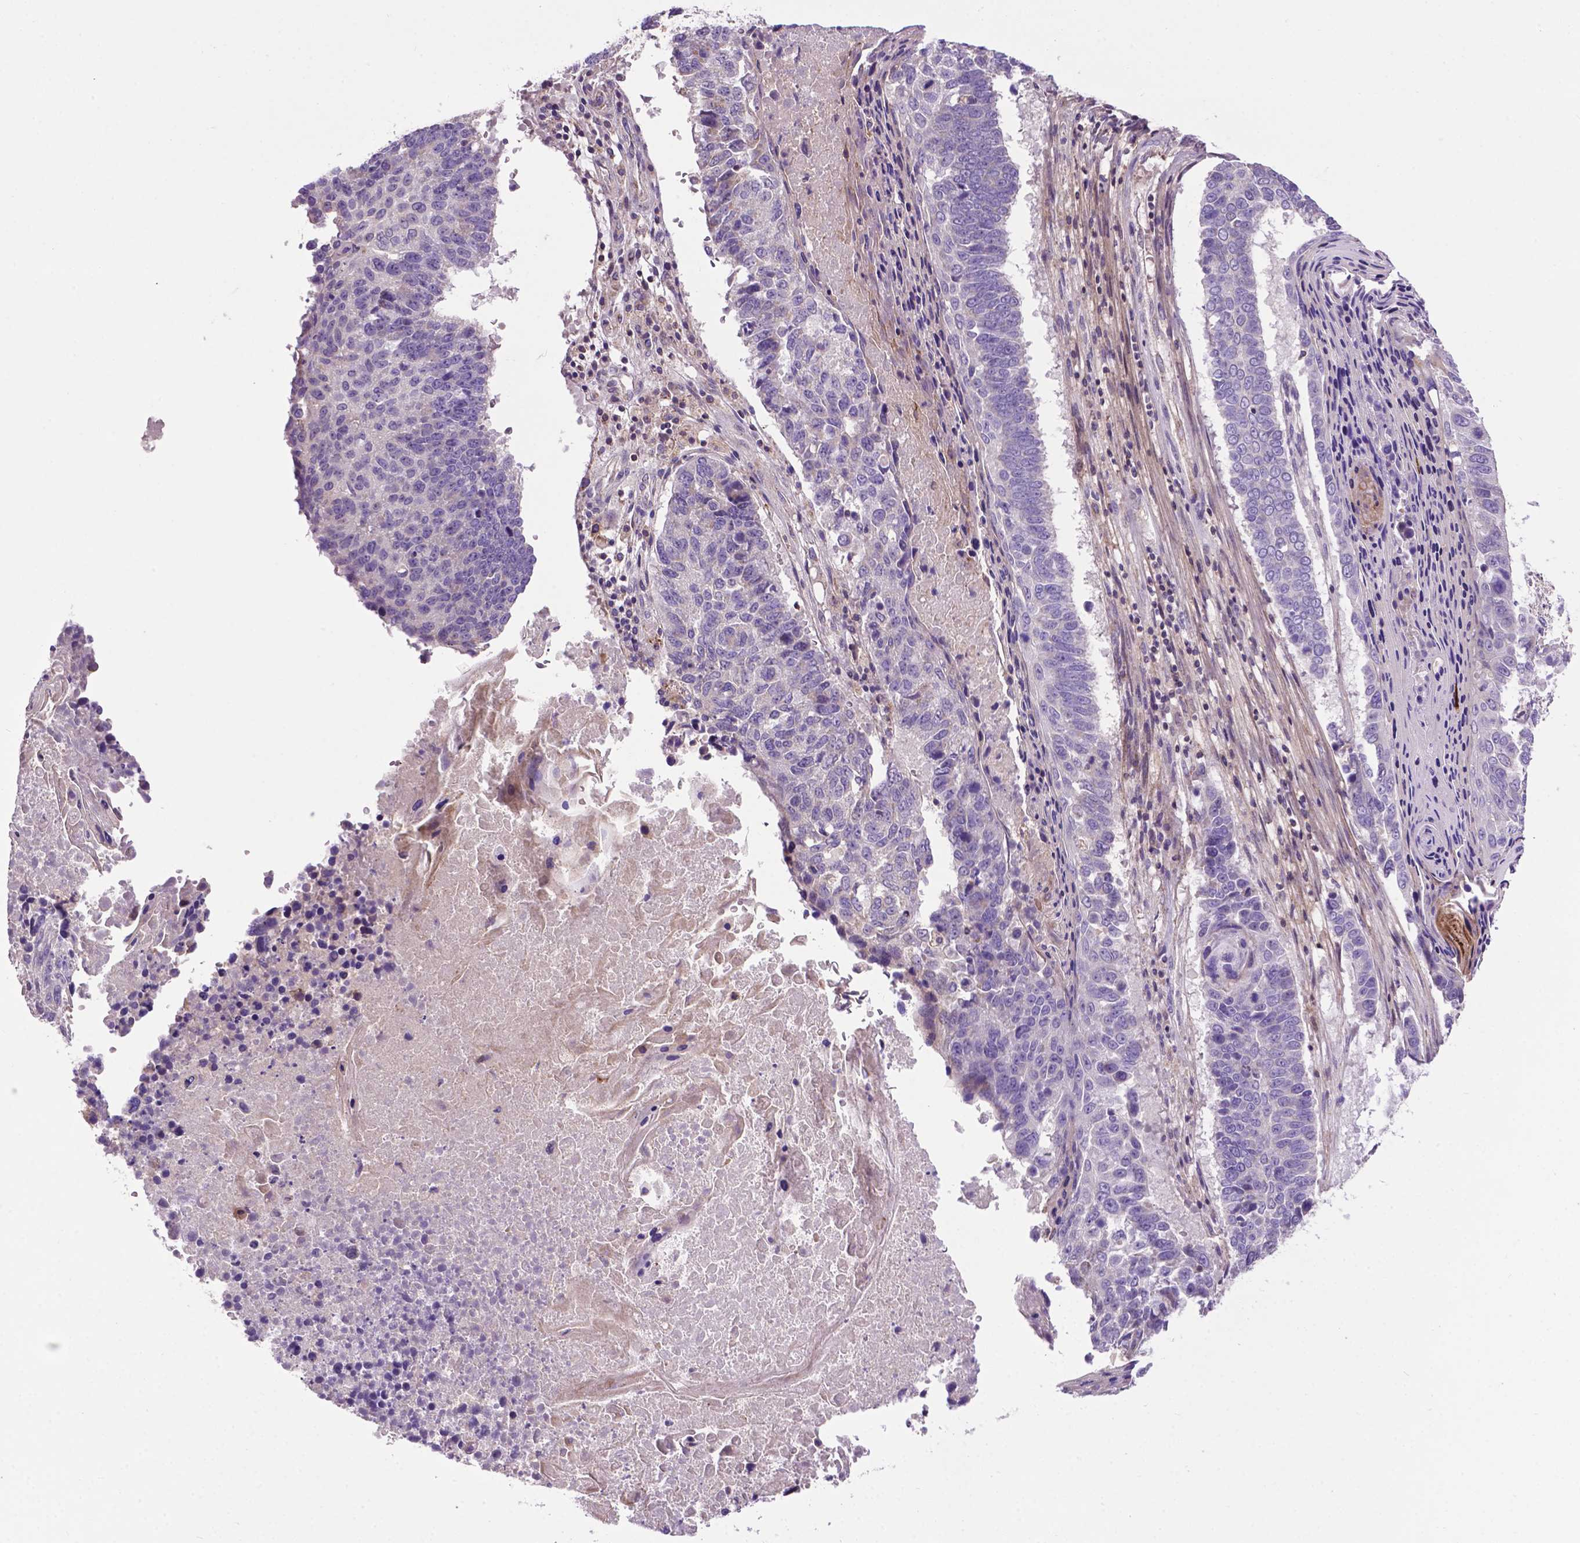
{"staining": {"intensity": "negative", "quantity": "none", "location": "none"}, "tissue": "lung cancer", "cell_type": "Tumor cells", "image_type": "cancer", "snomed": [{"axis": "morphology", "description": "Squamous cell carcinoma, NOS"}, {"axis": "topography", "description": "Lung"}], "caption": "An immunohistochemistry (IHC) photomicrograph of lung cancer (squamous cell carcinoma) is shown. There is no staining in tumor cells of lung cancer (squamous cell carcinoma).", "gene": "SPNS2", "patient": {"sex": "male", "age": 73}}